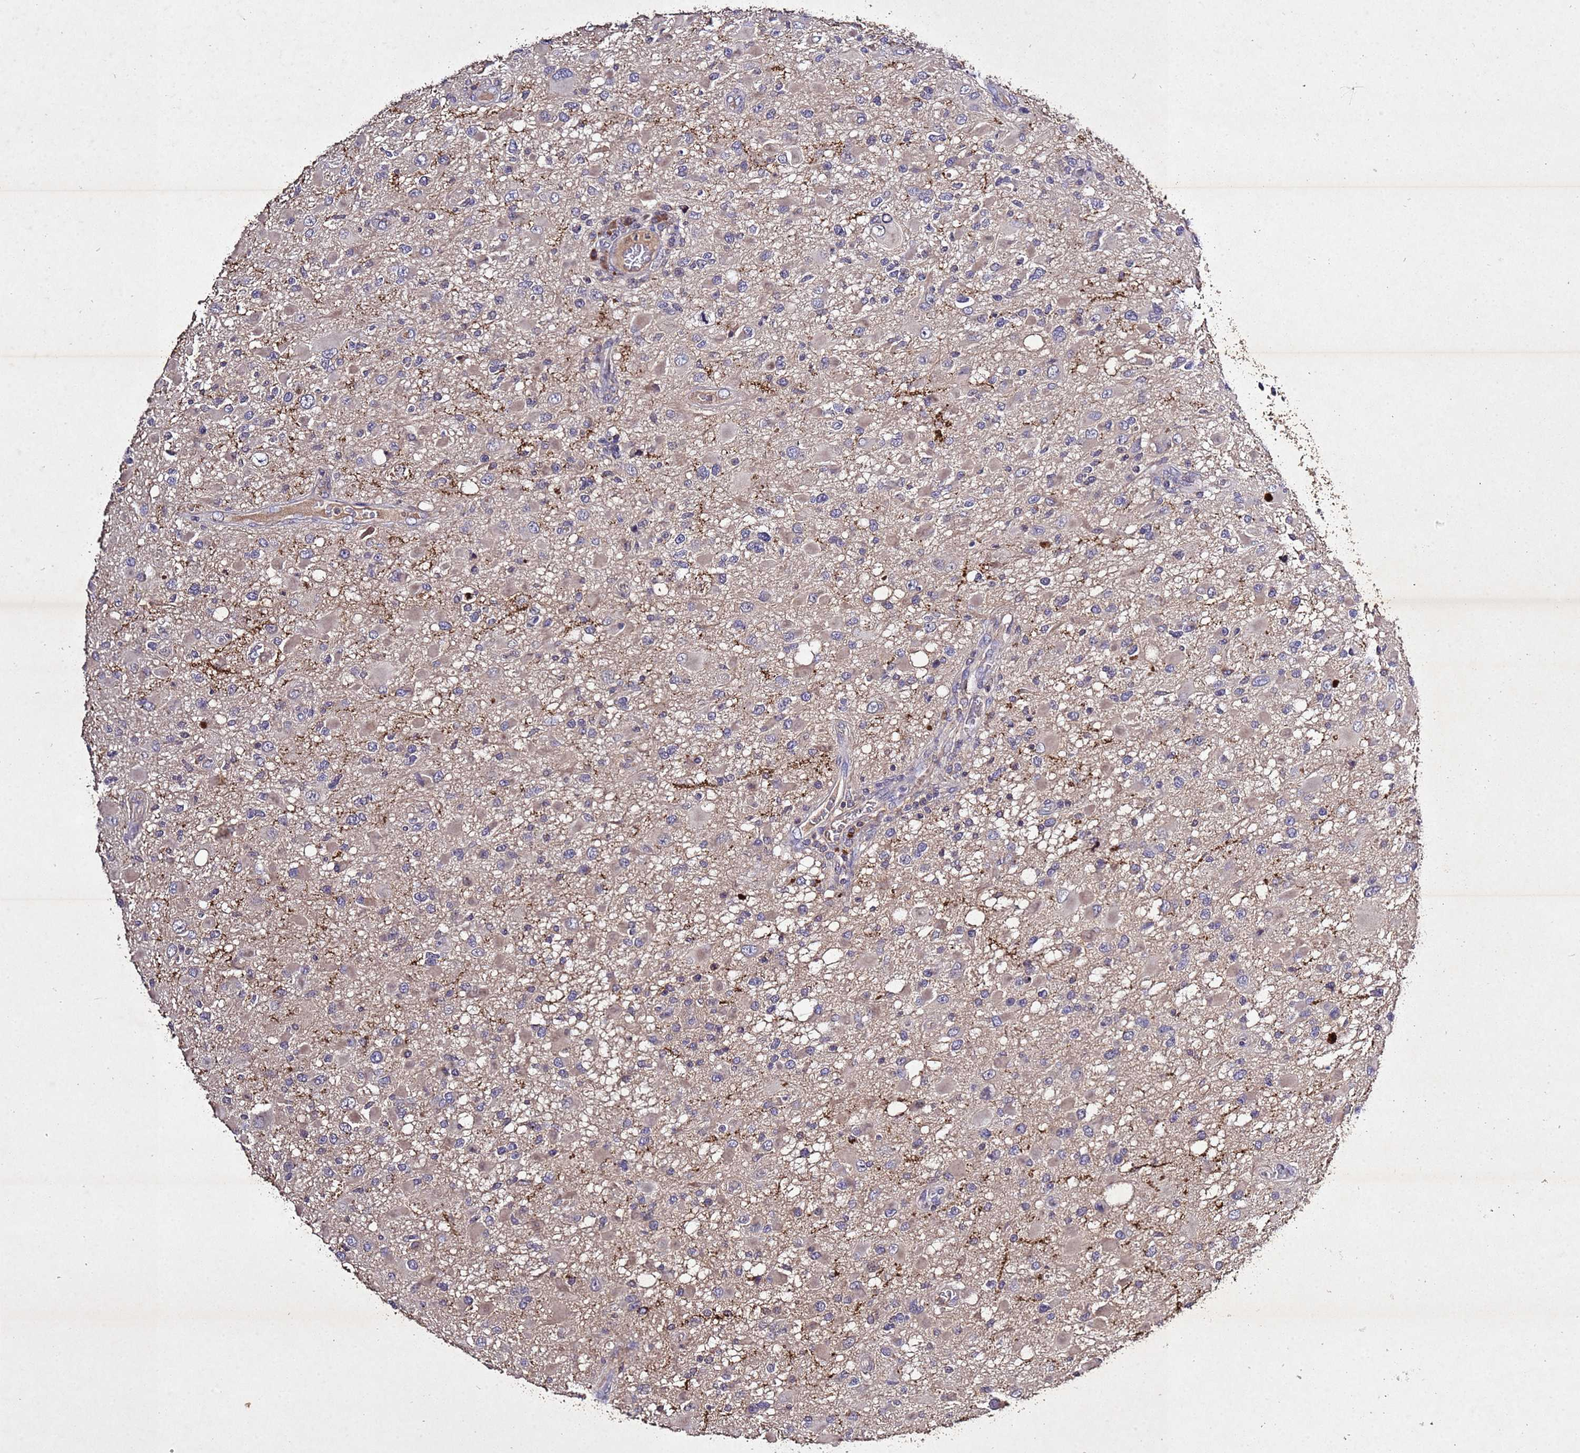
{"staining": {"intensity": "weak", "quantity": "<25%", "location": "cytoplasmic/membranous"}, "tissue": "glioma", "cell_type": "Tumor cells", "image_type": "cancer", "snomed": [{"axis": "morphology", "description": "Glioma, malignant, High grade"}, {"axis": "topography", "description": "Brain"}], "caption": "The immunohistochemistry (IHC) image has no significant expression in tumor cells of malignant high-grade glioma tissue.", "gene": "SV2B", "patient": {"sex": "male", "age": 53}}